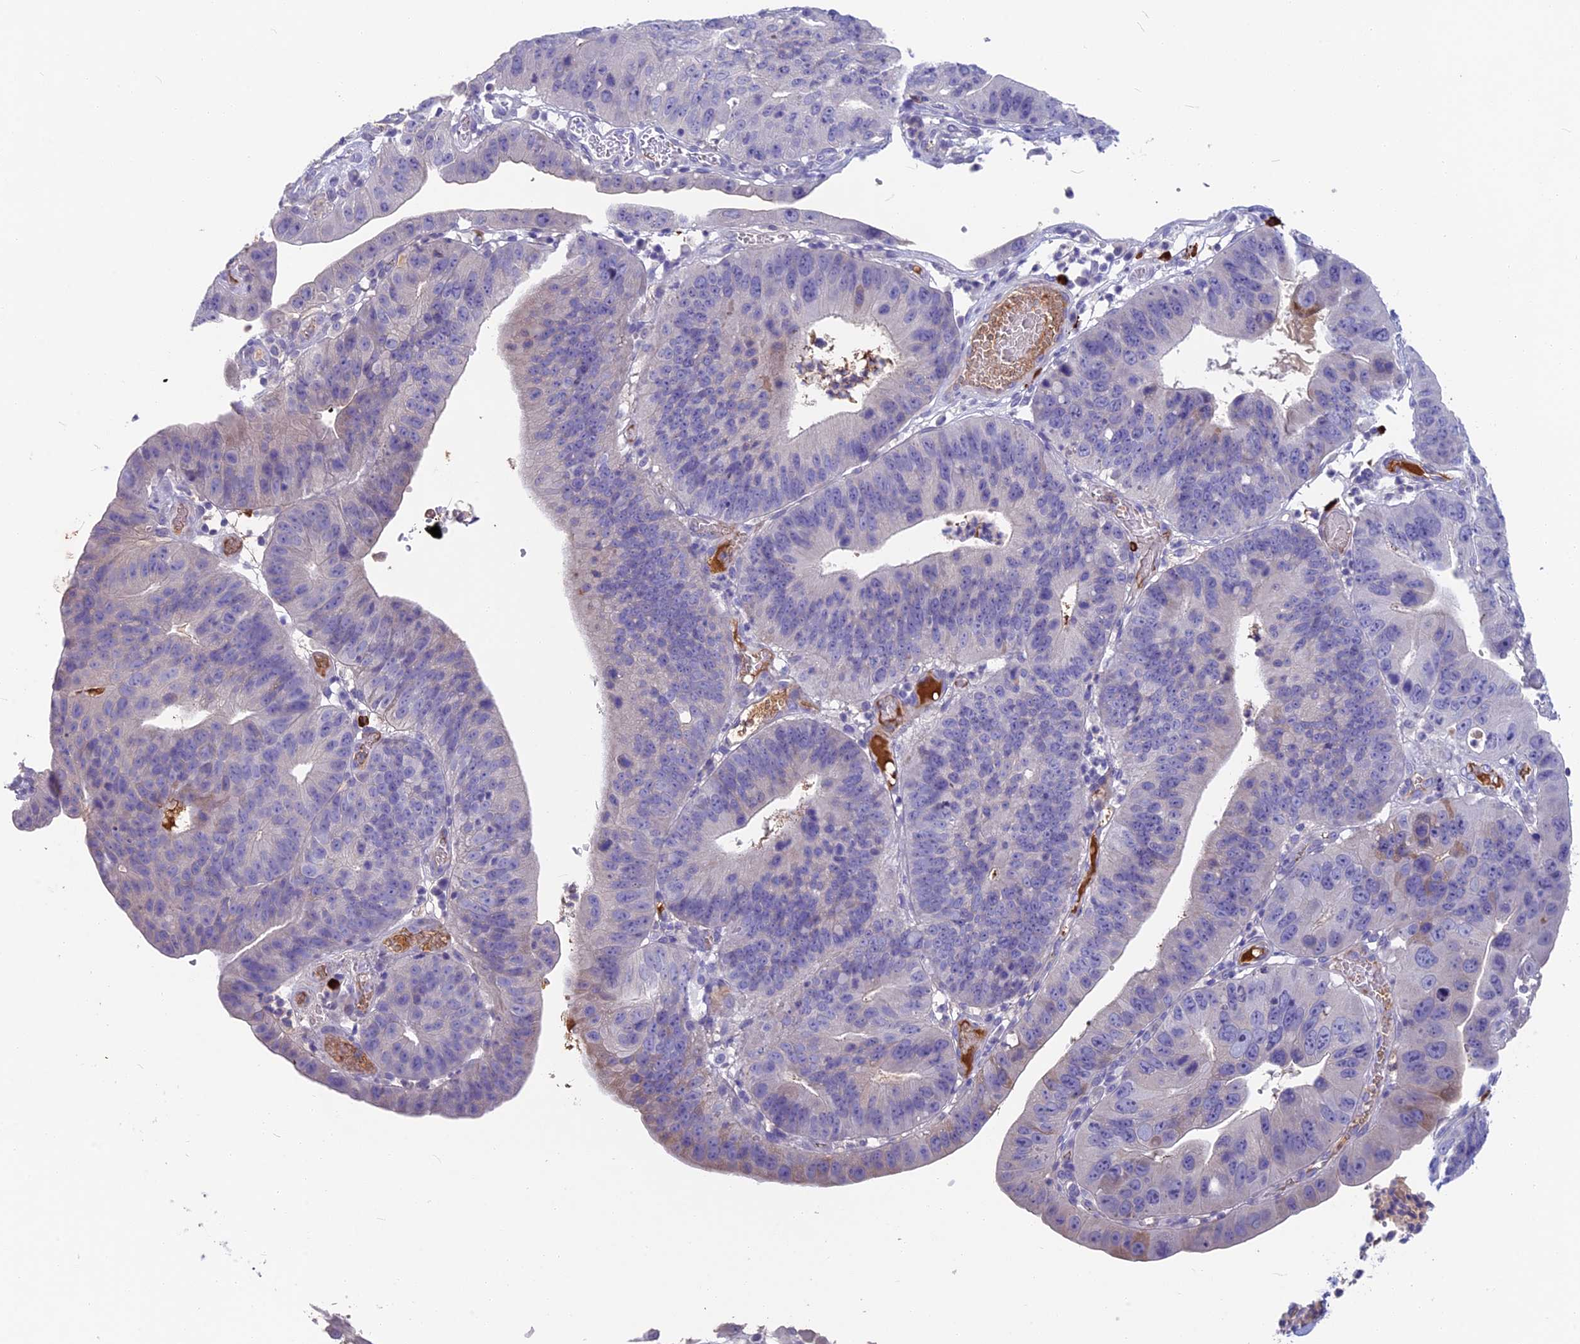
{"staining": {"intensity": "negative", "quantity": "none", "location": "none"}, "tissue": "stomach cancer", "cell_type": "Tumor cells", "image_type": "cancer", "snomed": [{"axis": "morphology", "description": "Adenocarcinoma, NOS"}, {"axis": "topography", "description": "Stomach"}], "caption": "Adenocarcinoma (stomach) was stained to show a protein in brown. There is no significant staining in tumor cells.", "gene": "SNAP91", "patient": {"sex": "male", "age": 59}}